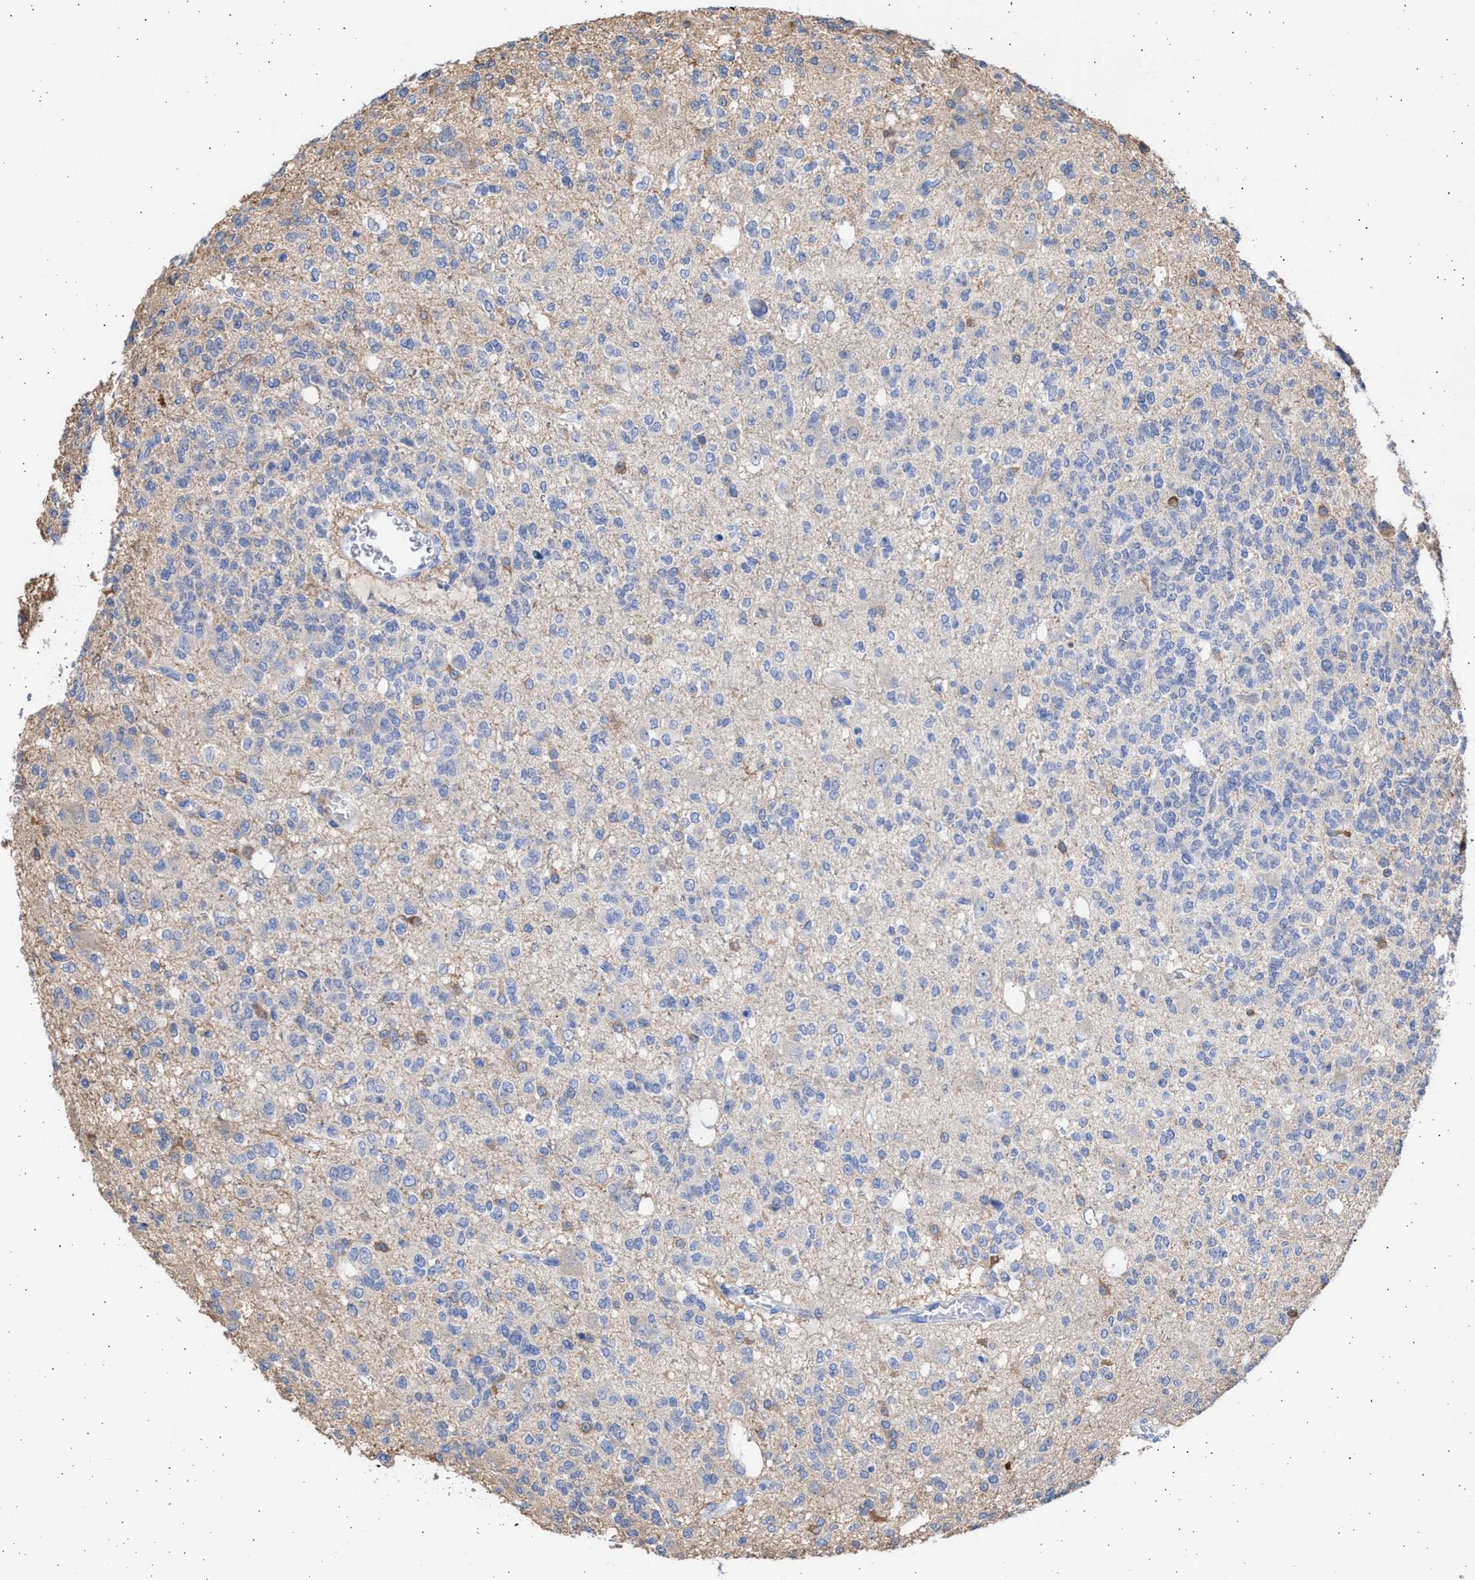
{"staining": {"intensity": "weak", "quantity": "<25%", "location": "cytoplasmic/membranous"}, "tissue": "glioma", "cell_type": "Tumor cells", "image_type": "cancer", "snomed": [{"axis": "morphology", "description": "Glioma, malignant, Low grade"}, {"axis": "topography", "description": "Brain"}], "caption": "This photomicrograph is of glioma stained with immunohistochemistry to label a protein in brown with the nuclei are counter-stained blue. There is no positivity in tumor cells. (Brightfield microscopy of DAB (3,3'-diaminobenzidine) IHC at high magnification).", "gene": "ALDOC", "patient": {"sex": "male", "age": 38}}